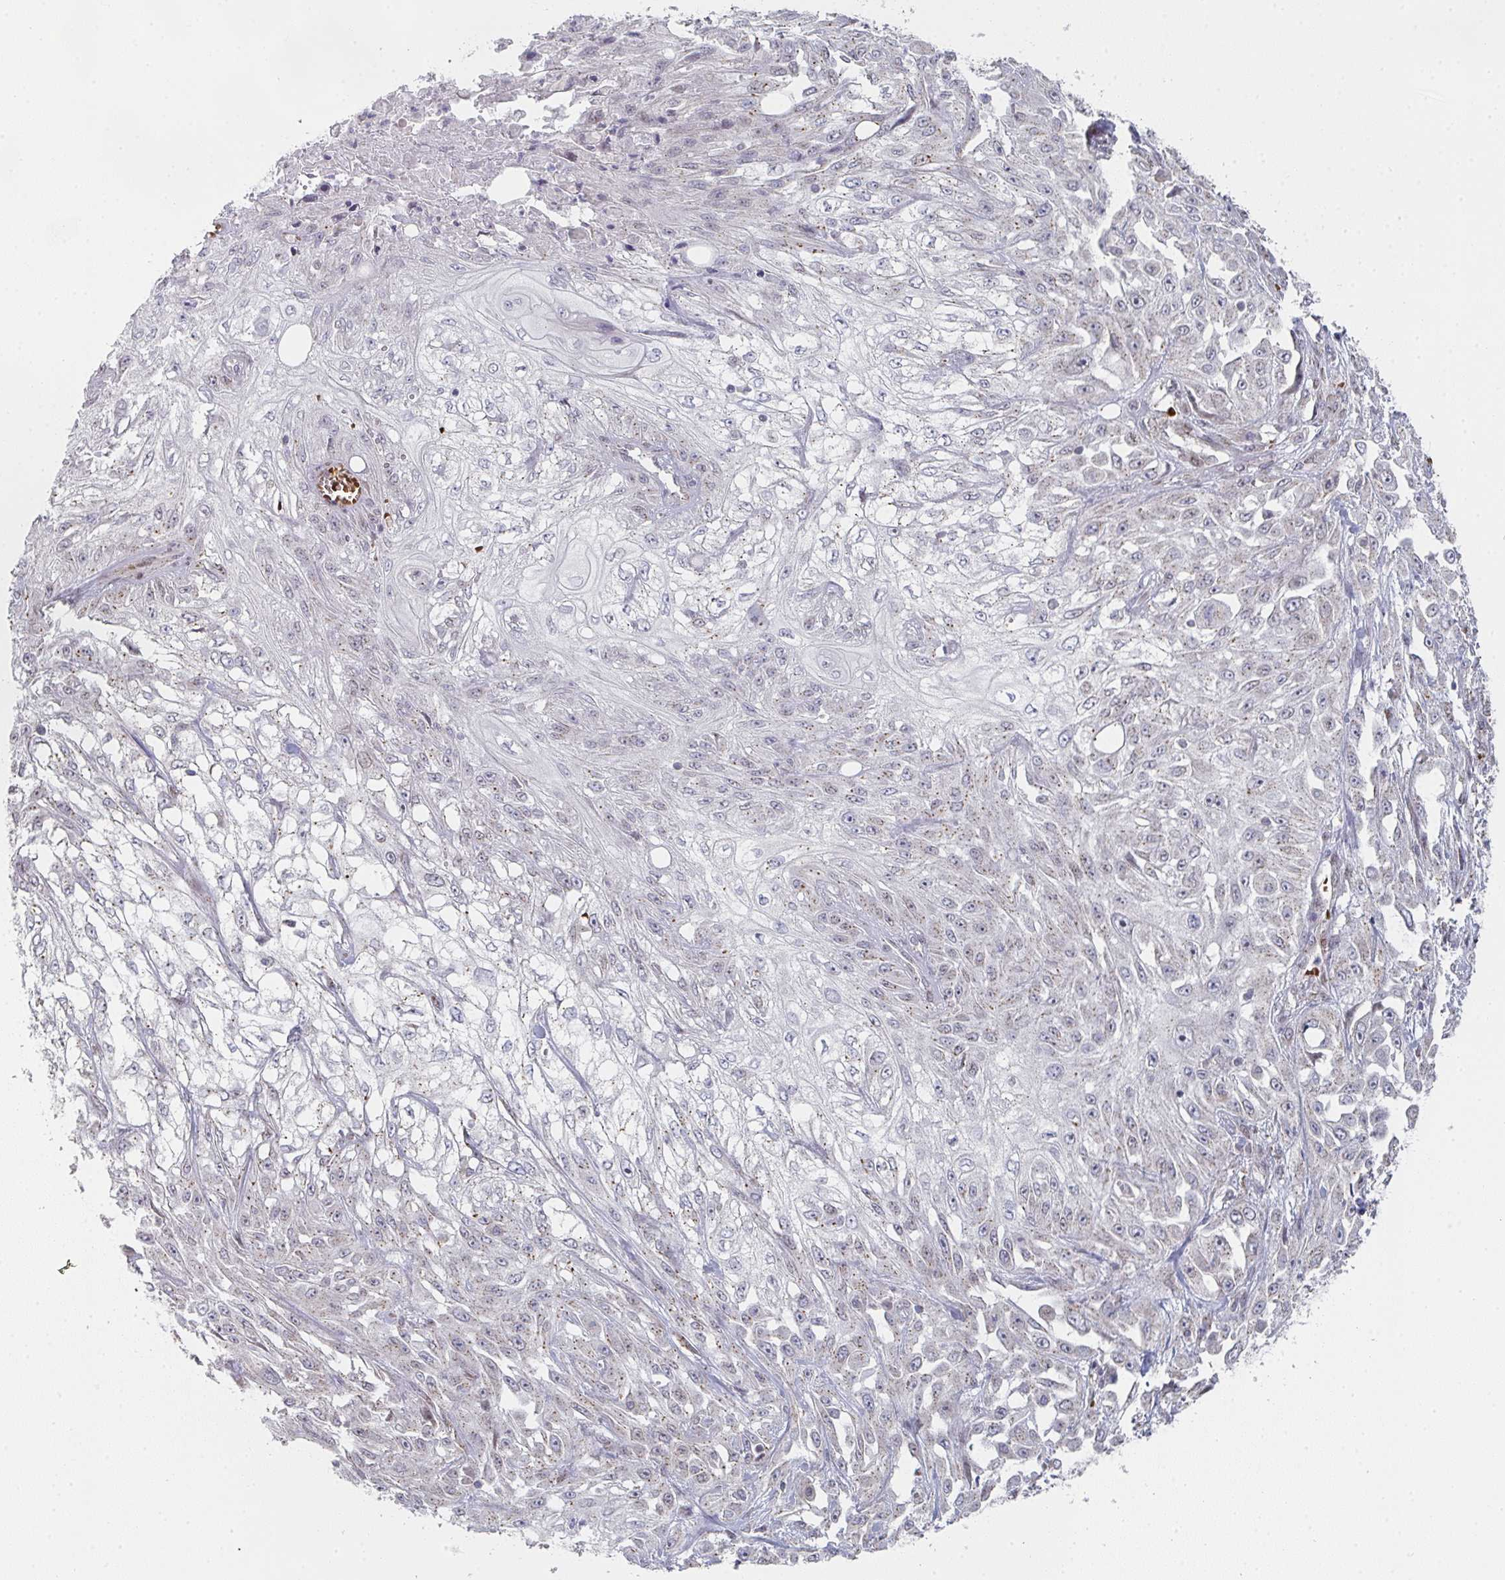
{"staining": {"intensity": "moderate", "quantity": "25%-75%", "location": "cytoplasmic/membranous"}, "tissue": "skin cancer", "cell_type": "Tumor cells", "image_type": "cancer", "snomed": [{"axis": "morphology", "description": "Squamous cell carcinoma, NOS"}, {"axis": "morphology", "description": "Squamous cell carcinoma, metastatic, NOS"}, {"axis": "topography", "description": "Skin"}, {"axis": "topography", "description": "Lymph node"}], "caption": "Protein staining of skin squamous cell carcinoma tissue reveals moderate cytoplasmic/membranous positivity in approximately 25%-75% of tumor cells. The staining was performed using DAB (3,3'-diaminobenzidine) to visualize the protein expression in brown, while the nuclei were stained in blue with hematoxylin (Magnification: 20x).", "gene": "ZNF526", "patient": {"sex": "male", "age": 75}}